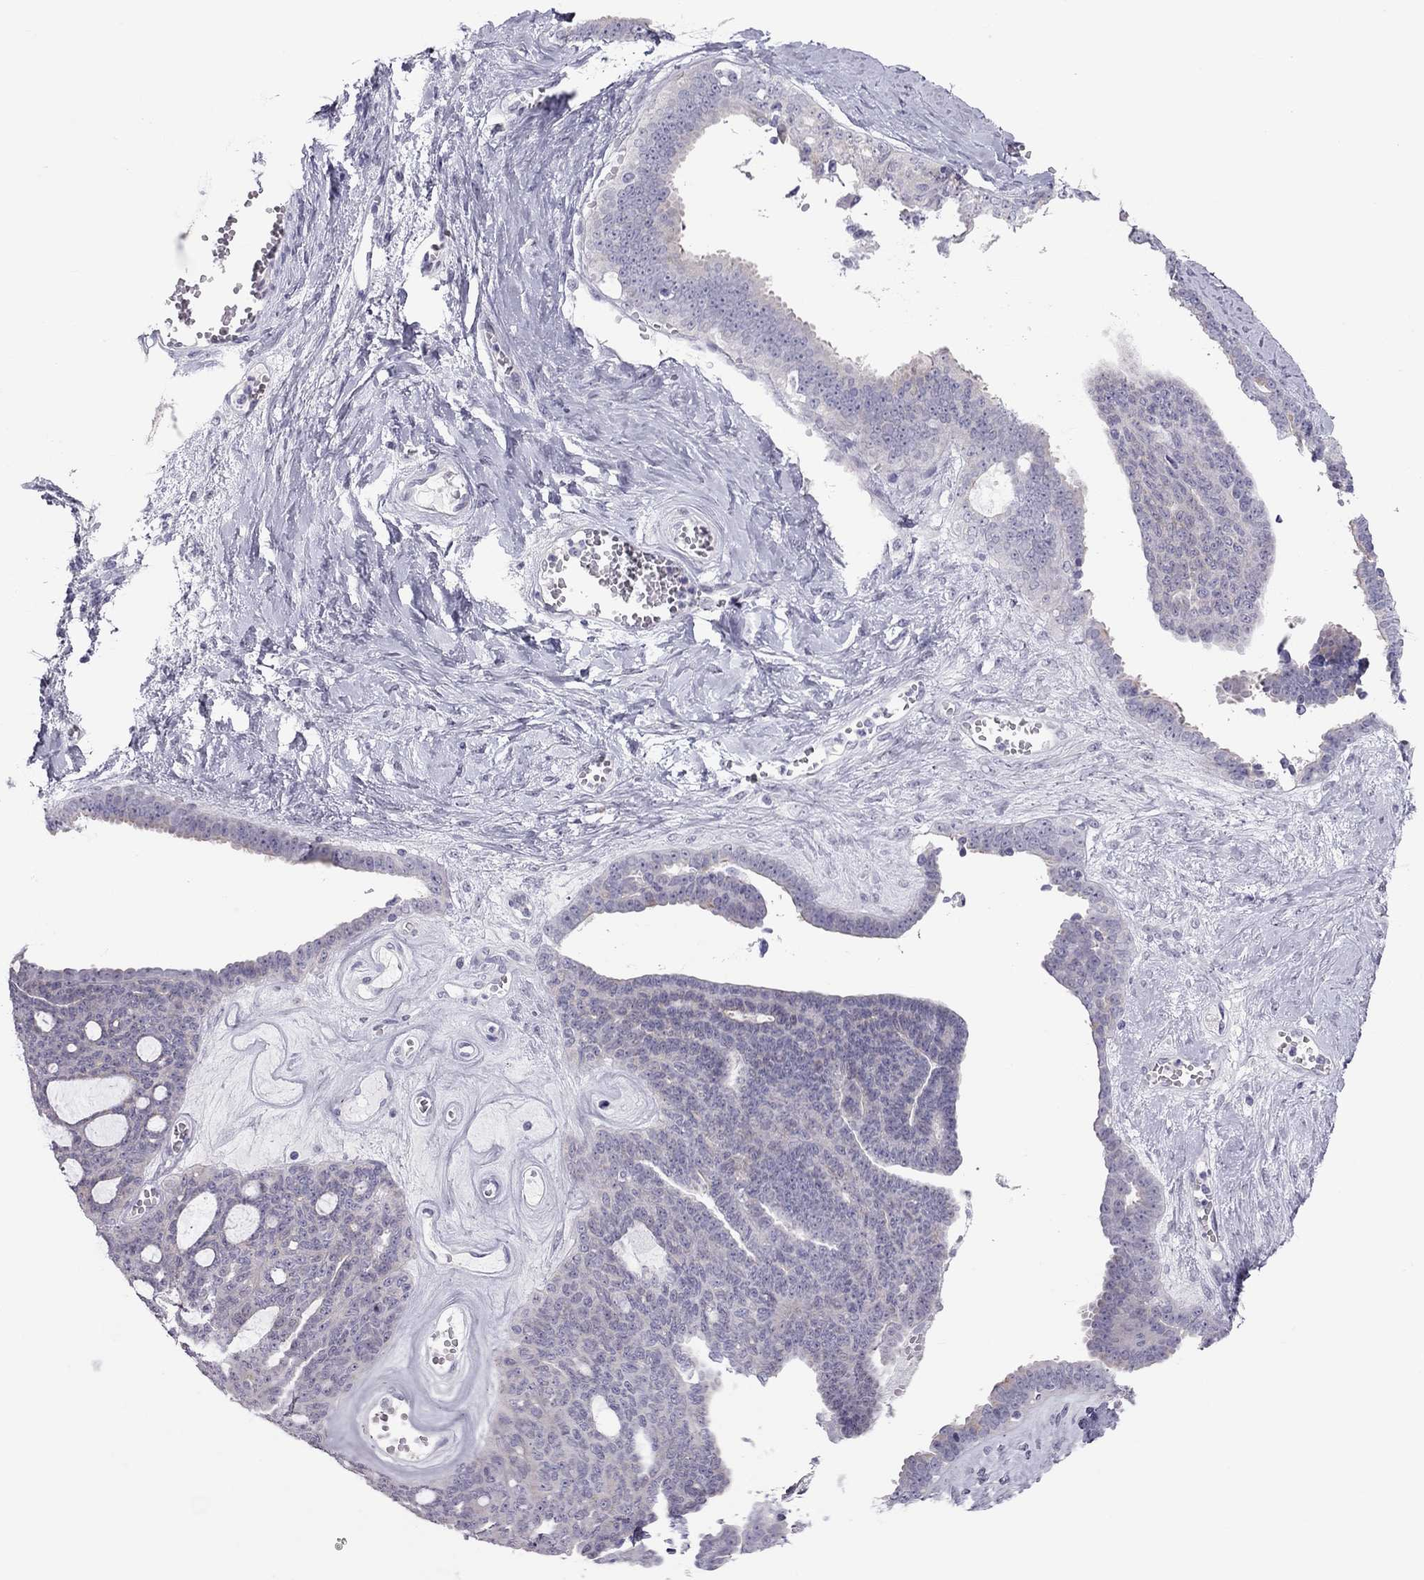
{"staining": {"intensity": "negative", "quantity": "none", "location": "none"}, "tissue": "ovarian cancer", "cell_type": "Tumor cells", "image_type": "cancer", "snomed": [{"axis": "morphology", "description": "Cystadenocarcinoma, serous, NOS"}, {"axis": "topography", "description": "Ovary"}], "caption": "Ovarian serous cystadenocarcinoma stained for a protein using immunohistochemistry displays no positivity tumor cells.", "gene": "TEX14", "patient": {"sex": "female", "age": 71}}